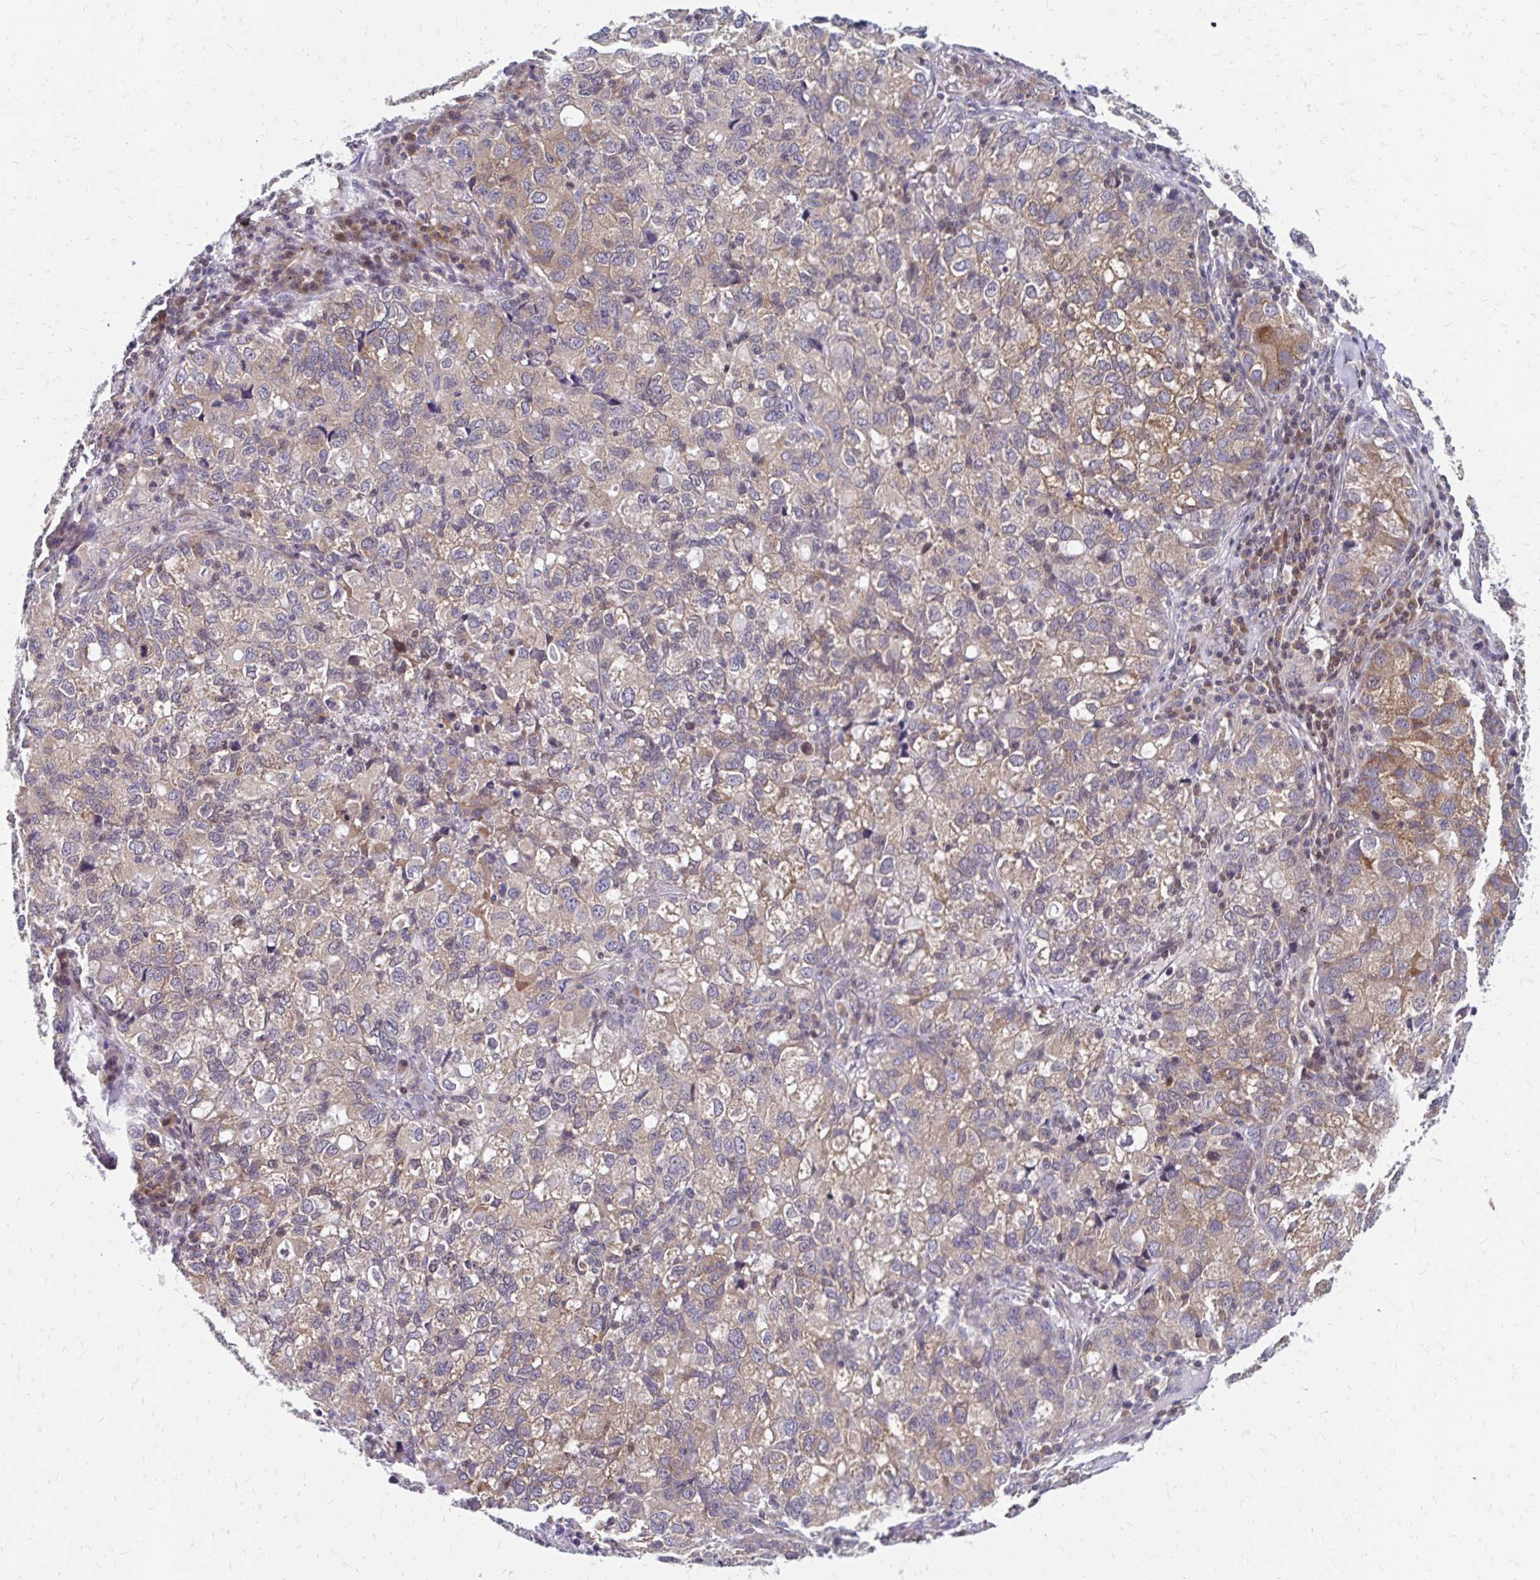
{"staining": {"intensity": "weak", "quantity": "<25%", "location": "cytoplasmic/membranous"}, "tissue": "lung cancer", "cell_type": "Tumor cells", "image_type": "cancer", "snomed": [{"axis": "morphology", "description": "Normal morphology"}, {"axis": "morphology", "description": "Adenocarcinoma, NOS"}, {"axis": "topography", "description": "Lymph node"}, {"axis": "topography", "description": "Lung"}], "caption": "Lung cancer (adenocarcinoma) stained for a protein using immunohistochemistry demonstrates no expression tumor cells.", "gene": "CBX7", "patient": {"sex": "female", "age": 51}}